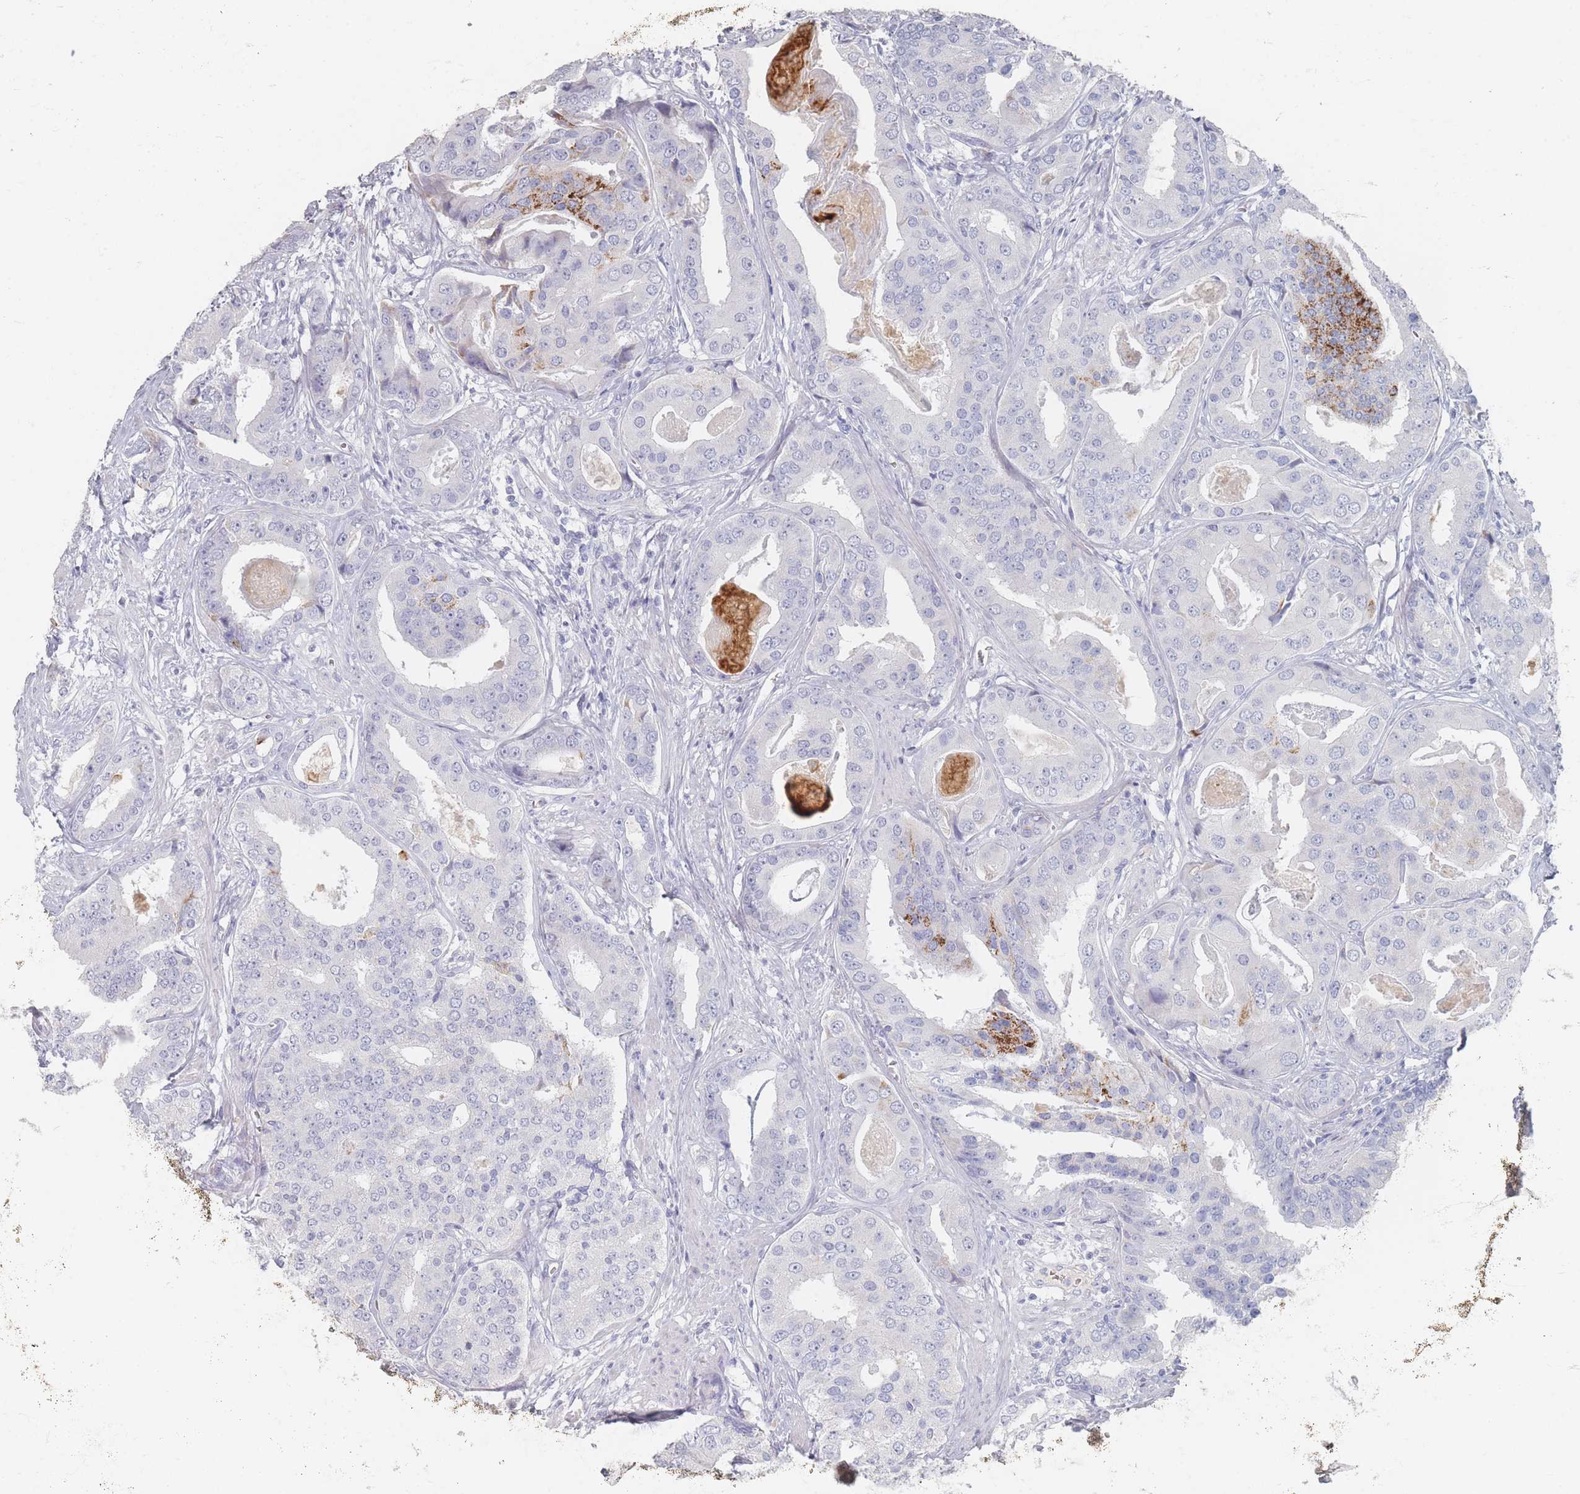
{"staining": {"intensity": "negative", "quantity": "none", "location": "none"}, "tissue": "prostate cancer", "cell_type": "Tumor cells", "image_type": "cancer", "snomed": [{"axis": "morphology", "description": "Adenocarcinoma, High grade"}, {"axis": "topography", "description": "Prostate"}], "caption": "This is an IHC photomicrograph of prostate adenocarcinoma (high-grade). There is no staining in tumor cells.", "gene": "HELZ2", "patient": {"sex": "male", "age": 71}}